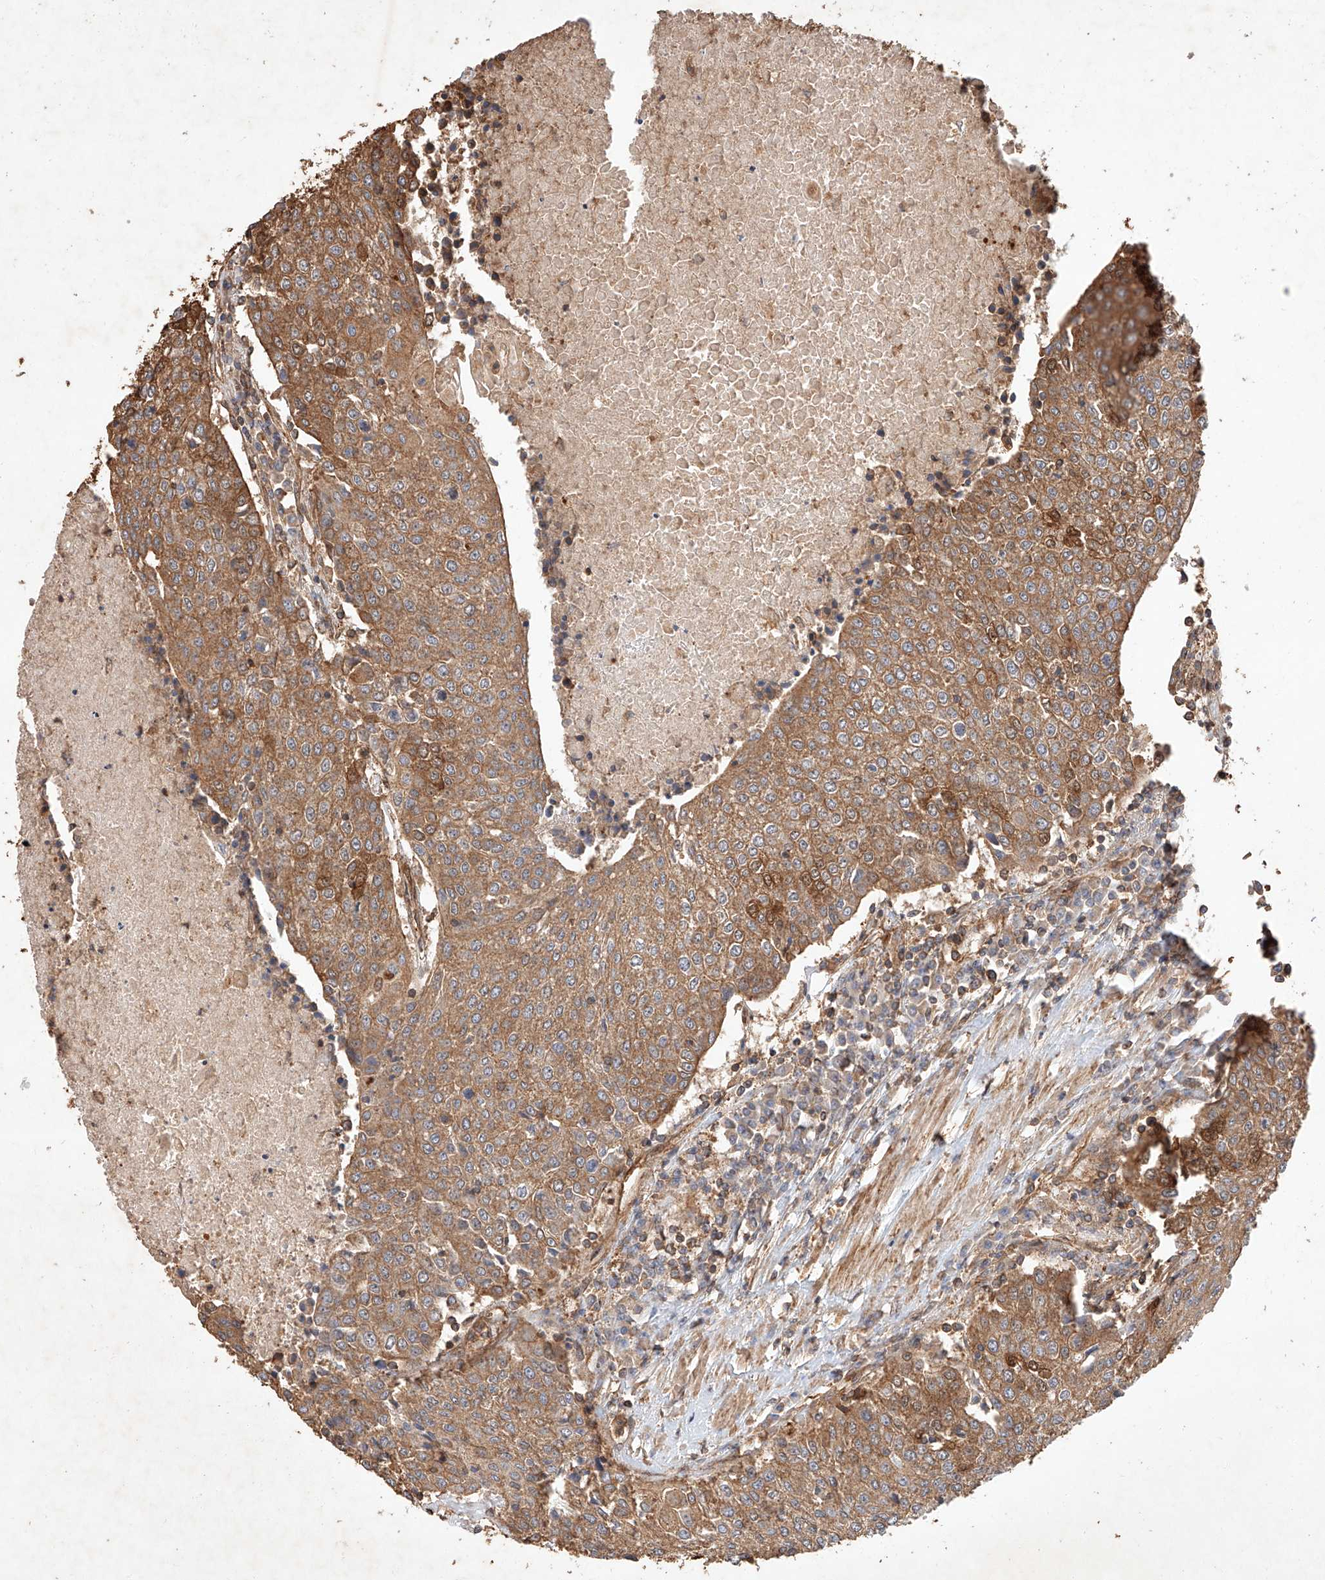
{"staining": {"intensity": "moderate", "quantity": ">75%", "location": "cytoplasmic/membranous"}, "tissue": "urothelial cancer", "cell_type": "Tumor cells", "image_type": "cancer", "snomed": [{"axis": "morphology", "description": "Urothelial carcinoma, High grade"}, {"axis": "topography", "description": "Urinary bladder"}], "caption": "DAB immunohistochemical staining of urothelial cancer exhibits moderate cytoplasmic/membranous protein positivity in approximately >75% of tumor cells.", "gene": "GHDC", "patient": {"sex": "female", "age": 85}}